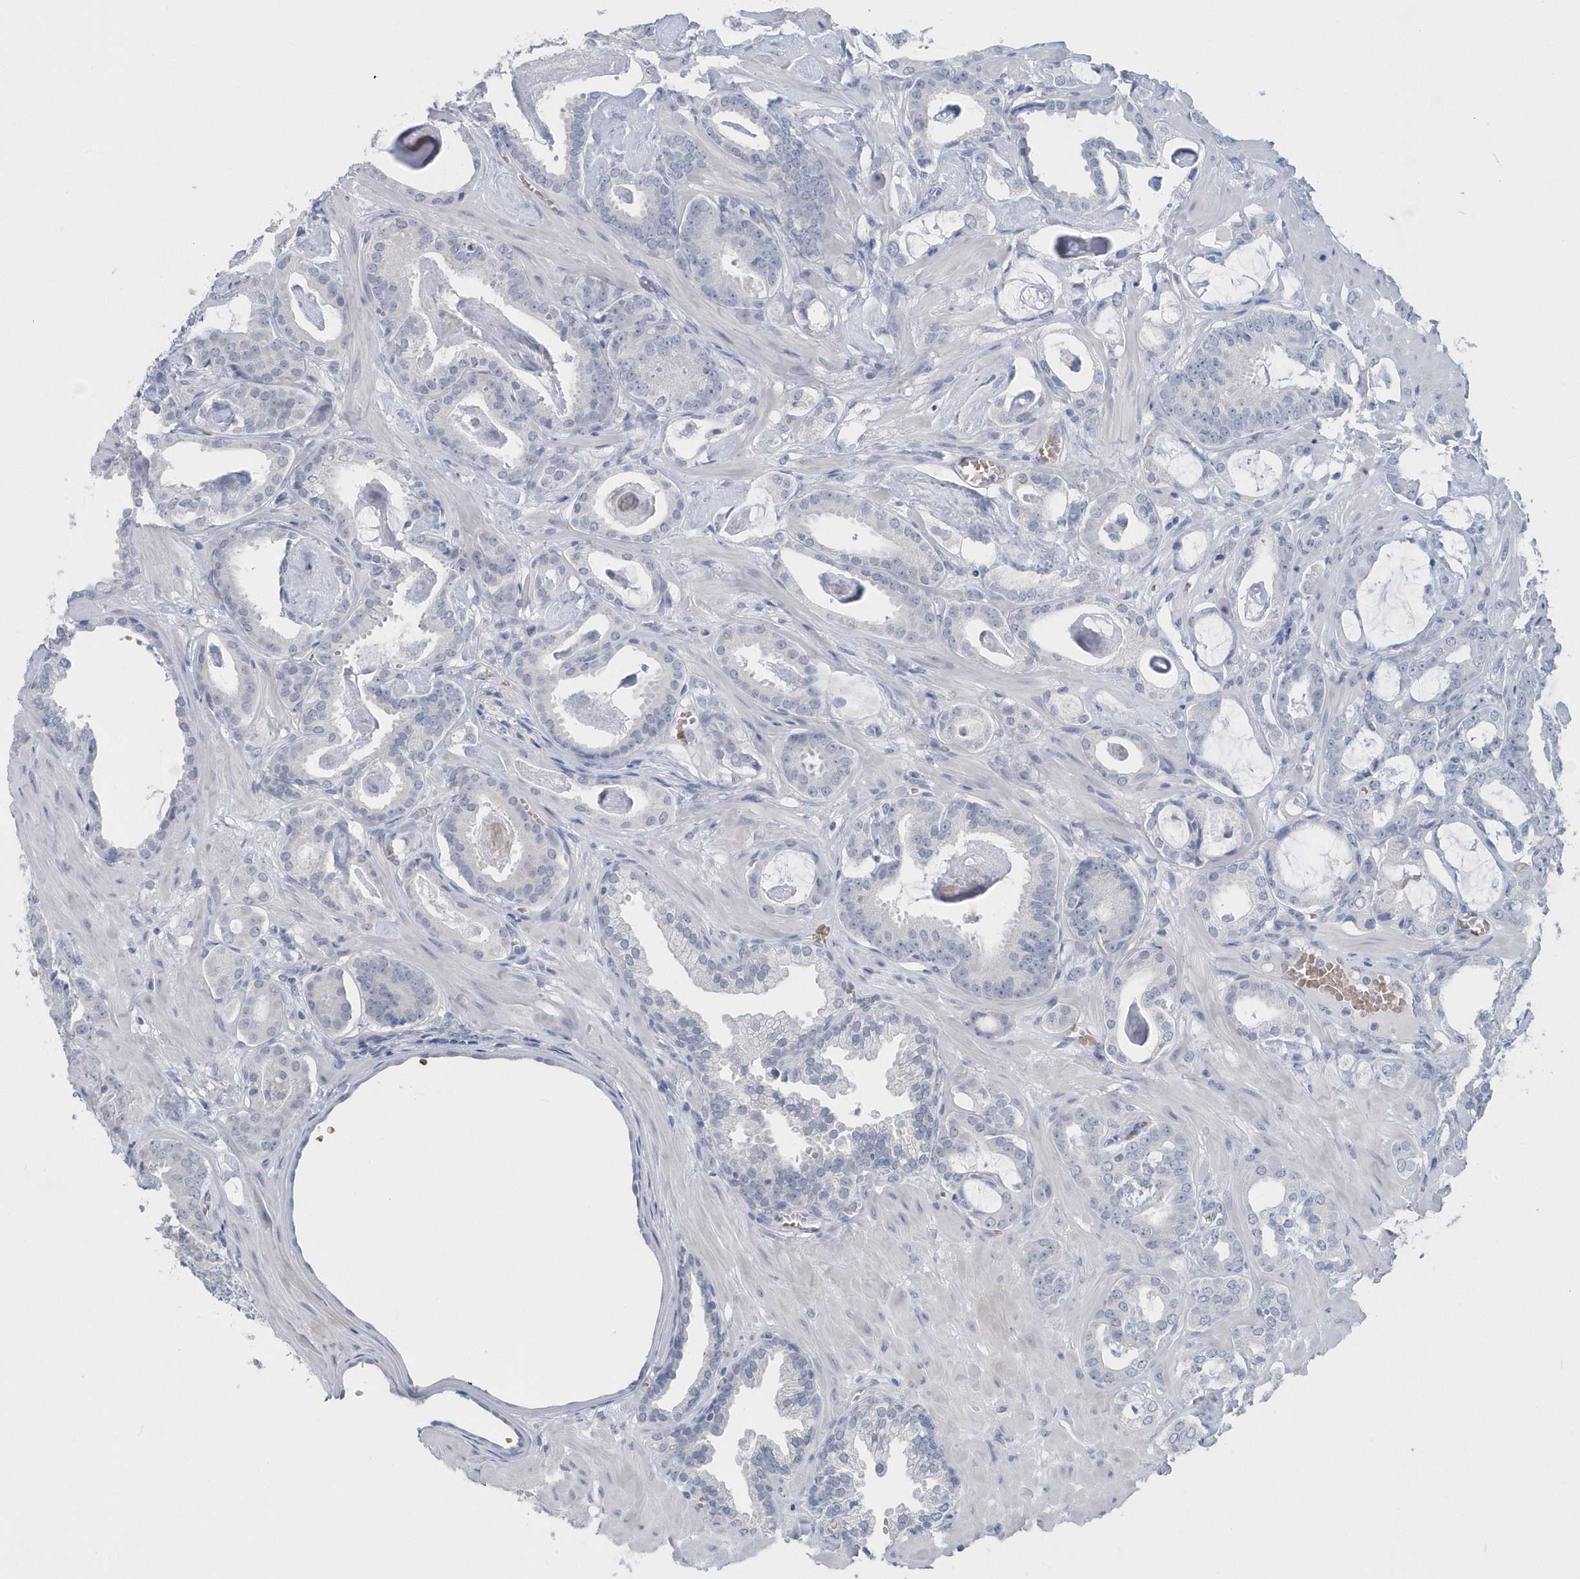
{"staining": {"intensity": "negative", "quantity": "none", "location": "none"}, "tissue": "prostate cancer", "cell_type": "Tumor cells", "image_type": "cancer", "snomed": [{"axis": "morphology", "description": "Adenocarcinoma, Low grade"}, {"axis": "topography", "description": "Prostate"}], "caption": "An immunohistochemistry histopathology image of prostate low-grade adenocarcinoma is shown. There is no staining in tumor cells of prostate low-grade adenocarcinoma. (DAB (3,3'-diaminobenzidine) immunohistochemistry (IHC) with hematoxylin counter stain).", "gene": "HBA2", "patient": {"sex": "male", "age": 53}}